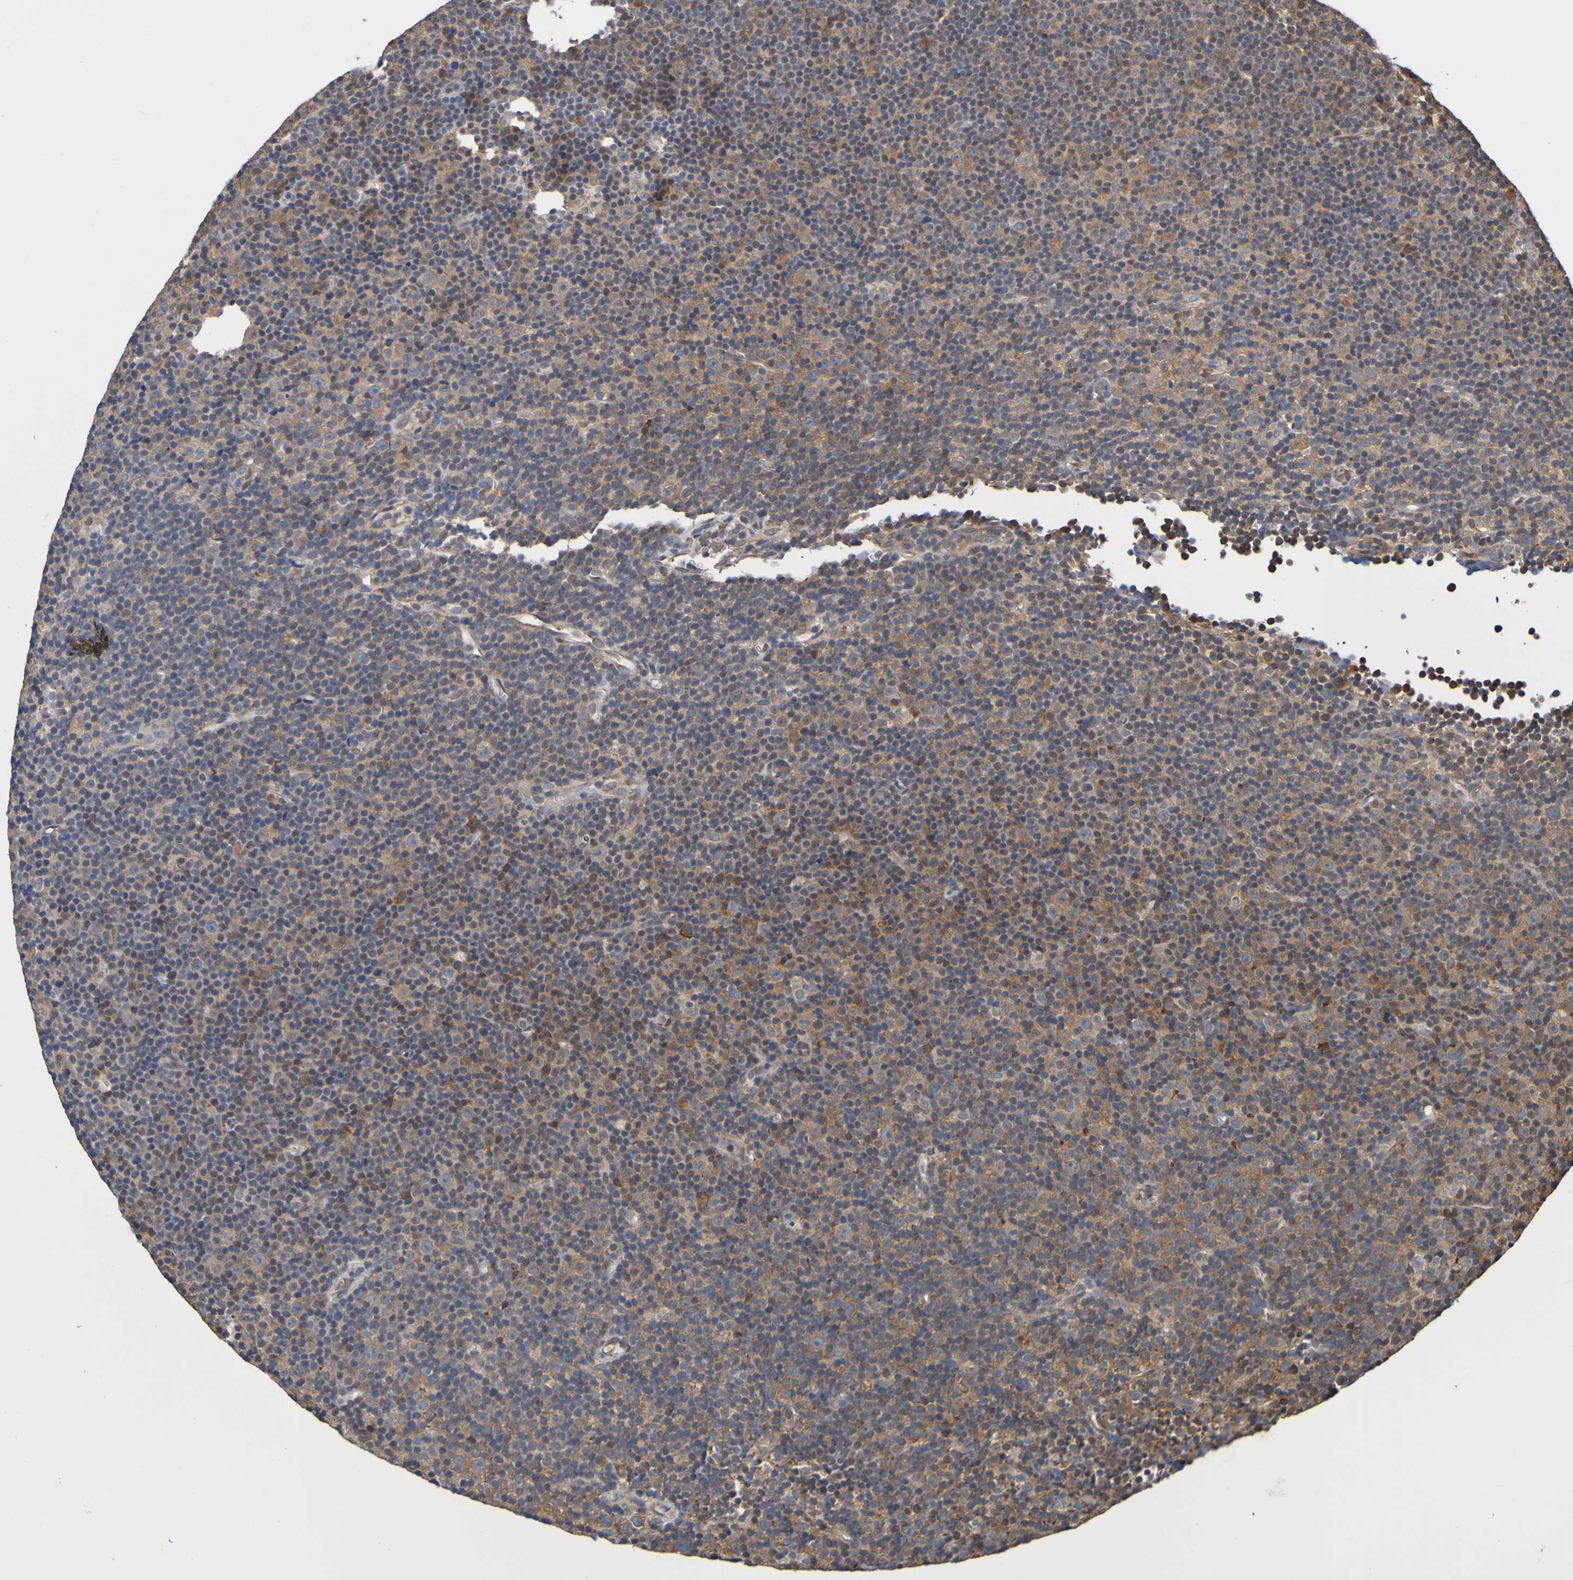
{"staining": {"intensity": "moderate", "quantity": "25%-75%", "location": "cytoplasmic/membranous"}, "tissue": "lymphoma", "cell_type": "Tumor cells", "image_type": "cancer", "snomed": [{"axis": "morphology", "description": "Malignant lymphoma, non-Hodgkin's type, Low grade"}, {"axis": "topography", "description": "Lymph node"}], "caption": "Immunohistochemistry (IHC) of human malignant lymphoma, non-Hodgkin's type (low-grade) shows medium levels of moderate cytoplasmic/membranous staining in about 25%-75% of tumor cells.", "gene": "AXIN1", "patient": {"sex": "female", "age": 67}}